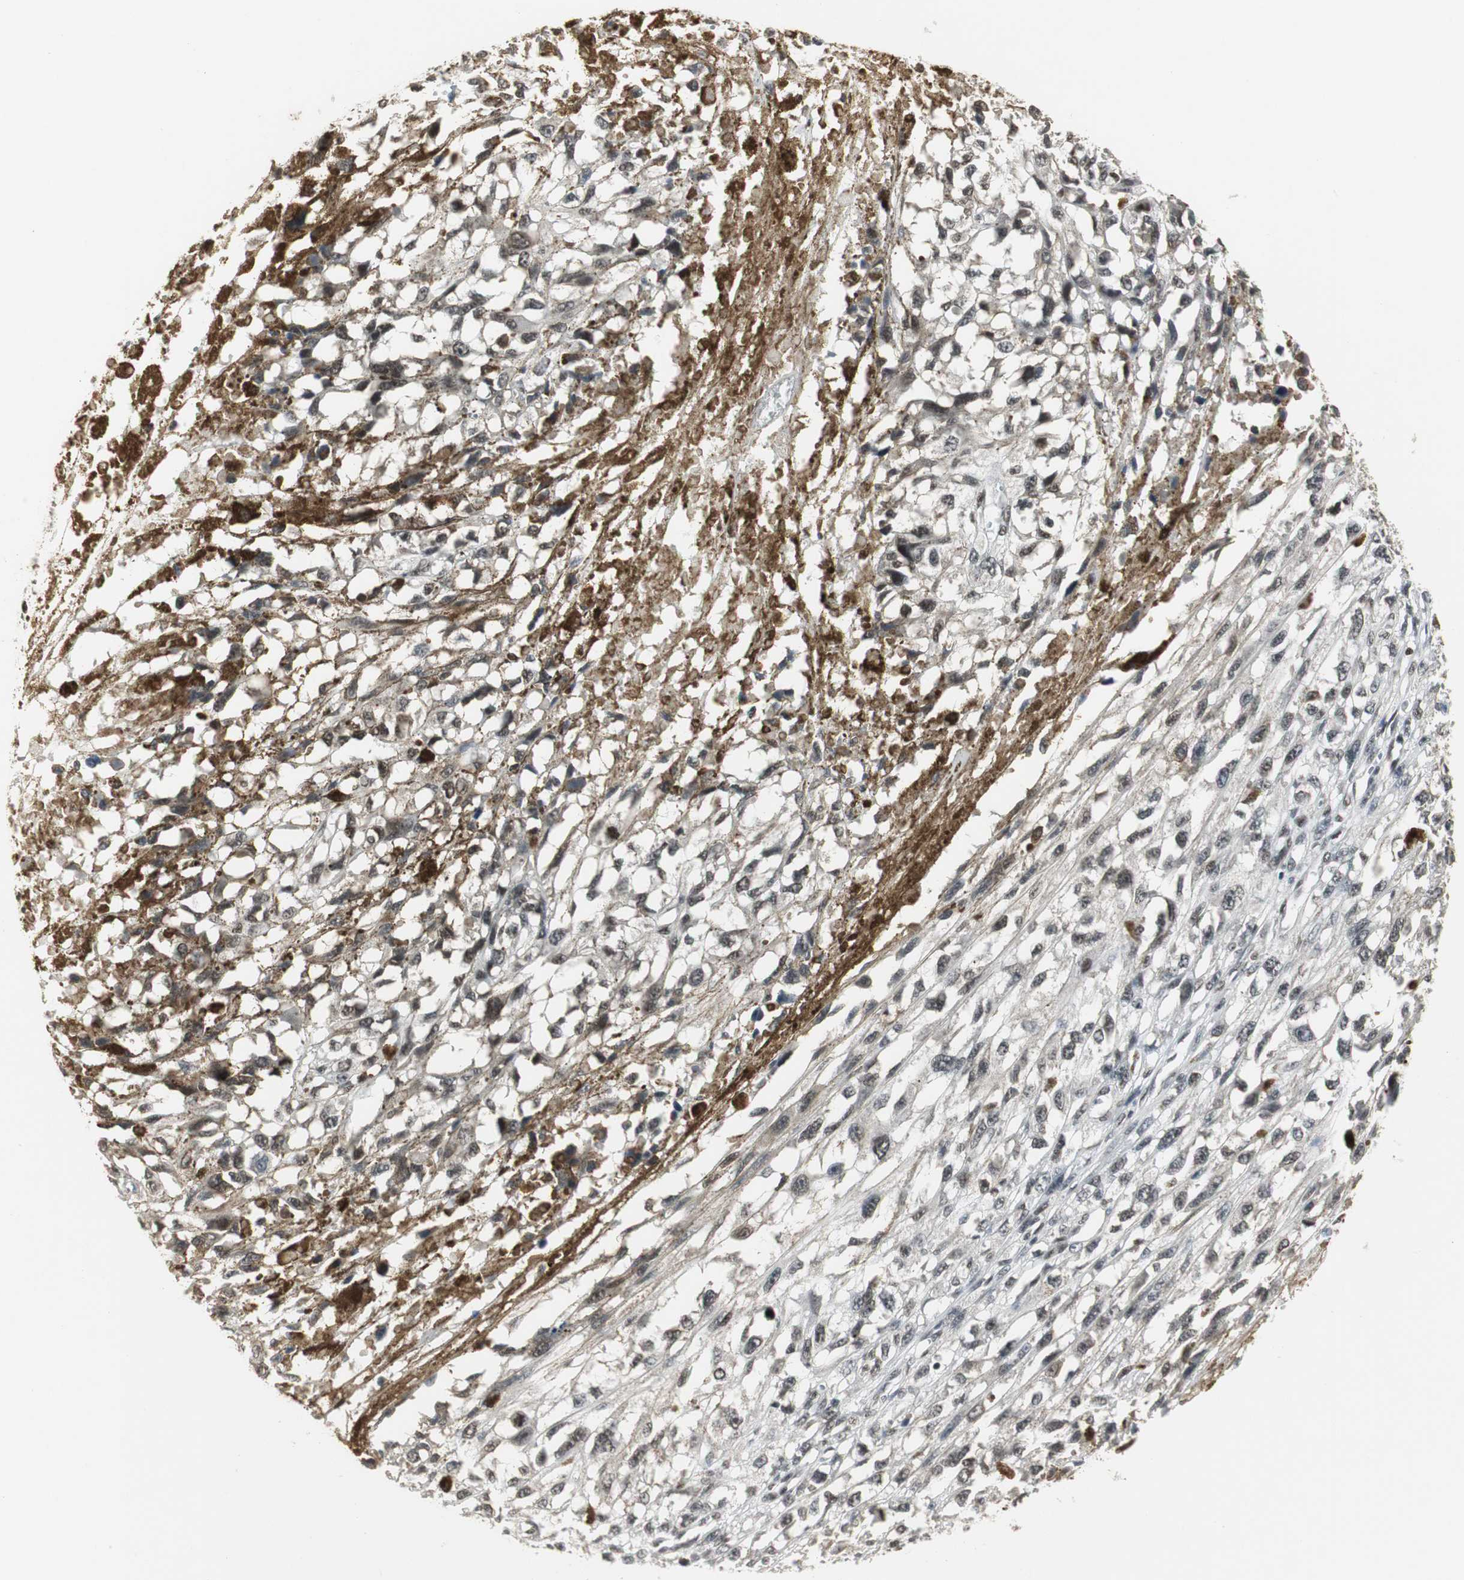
{"staining": {"intensity": "weak", "quantity": ">75%", "location": "cytoplasmic/membranous,nuclear"}, "tissue": "melanoma", "cell_type": "Tumor cells", "image_type": "cancer", "snomed": [{"axis": "morphology", "description": "Malignant melanoma, Metastatic site"}, {"axis": "topography", "description": "Lymph node"}], "caption": "Tumor cells exhibit low levels of weak cytoplasmic/membranous and nuclear staining in approximately >75% of cells in human melanoma.", "gene": "MPG", "patient": {"sex": "male", "age": 59}}